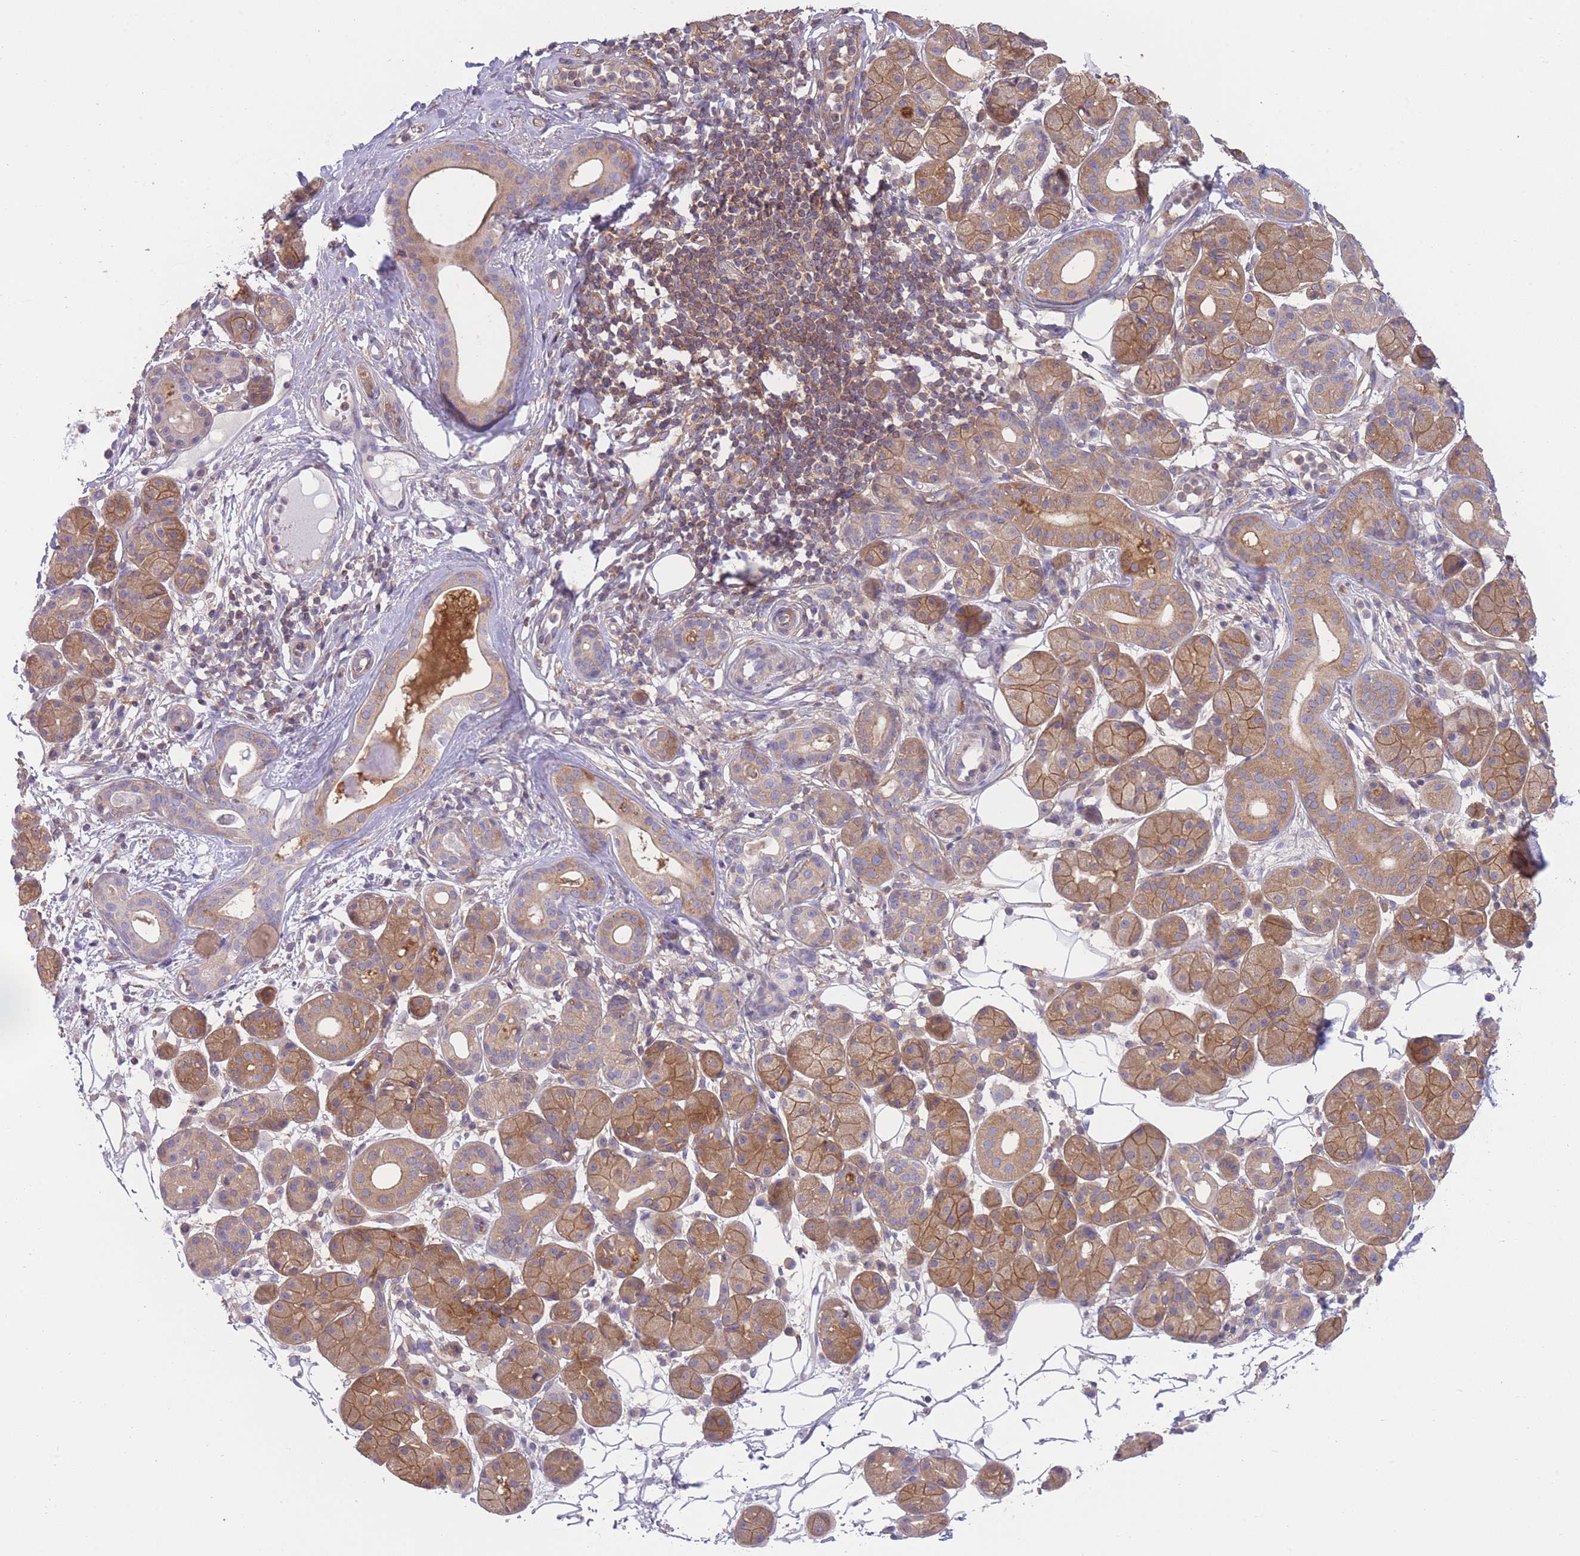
{"staining": {"intensity": "moderate", "quantity": ">75%", "location": "cytoplasmic/membranous"}, "tissue": "salivary gland", "cell_type": "Glandular cells", "image_type": "normal", "snomed": [{"axis": "morphology", "description": "Squamous cell carcinoma, NOS"}, {"axis": "topography", "description": "Skin"}, {"axis": "topography", "description": "Head-Neck"}], "caption": "Salivary gland stained for a protein shows moderate cytoplasmic/membranous positivity in glandular cells.", "gene": "PRKAR1A", "patient": {"sex": "male", "age": 80}}